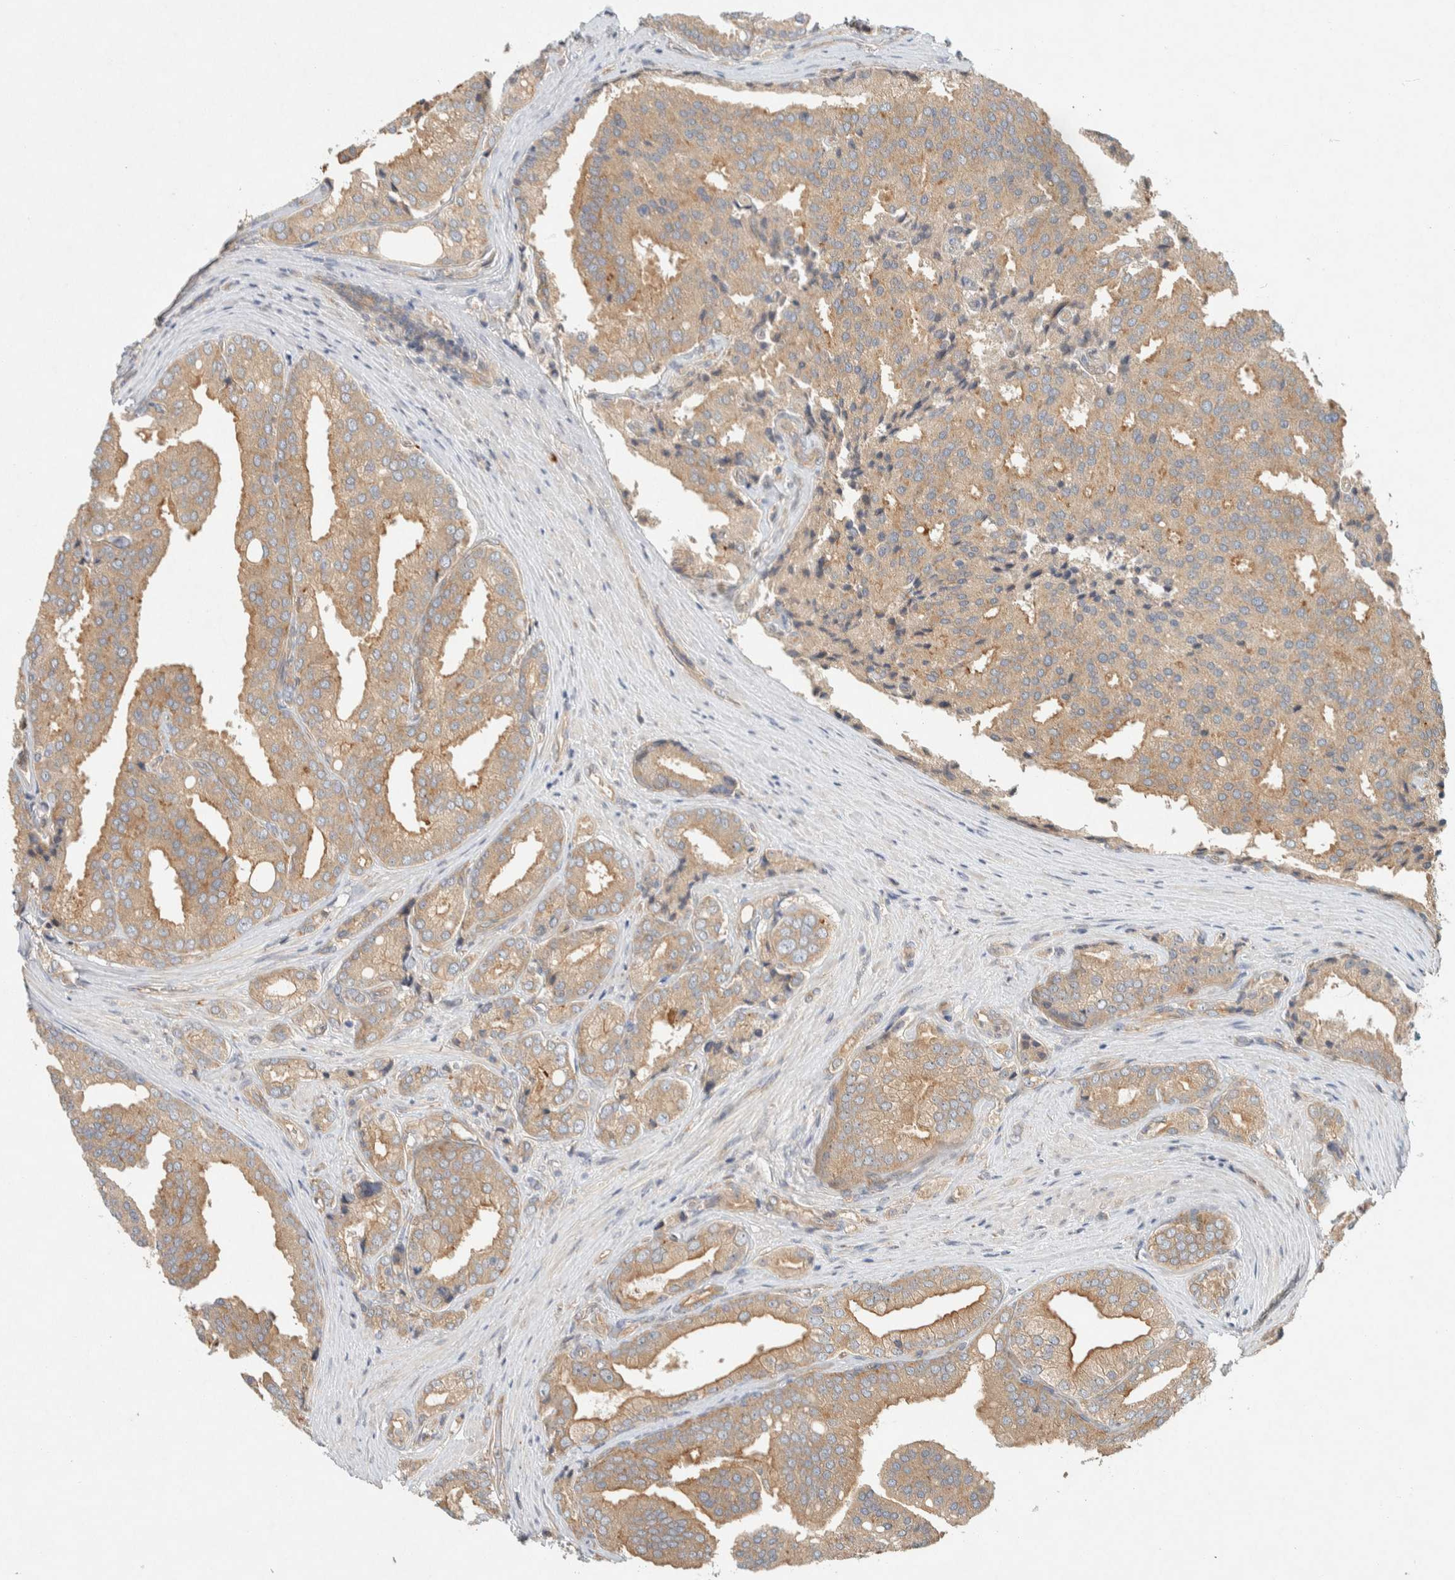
{"staining": {"intensity": "weak", "quantity": ">75%", "location": "cytoplasmic/membranous"}, "tissue": "prostate cancer", "cell_type": "Tumor cells", "image_type": "cancer", "snomed": [{"axis": "morphology", "description": "Adenocarcinoma, High grade"}, {"axis": "topography", "description": "Prostate"}], "caption": "IHC histopathology image of neoplastic tissue: human prostate cancer stained using immunohistochemistry shows low levels of weak protein expression localized specifically in the cytoplasmic/membranous of tumor cells, appearing as a cytoplasmic/membranous brown color.", "gene": "PXK", "patient": {"sex": "male", "age": 50}}